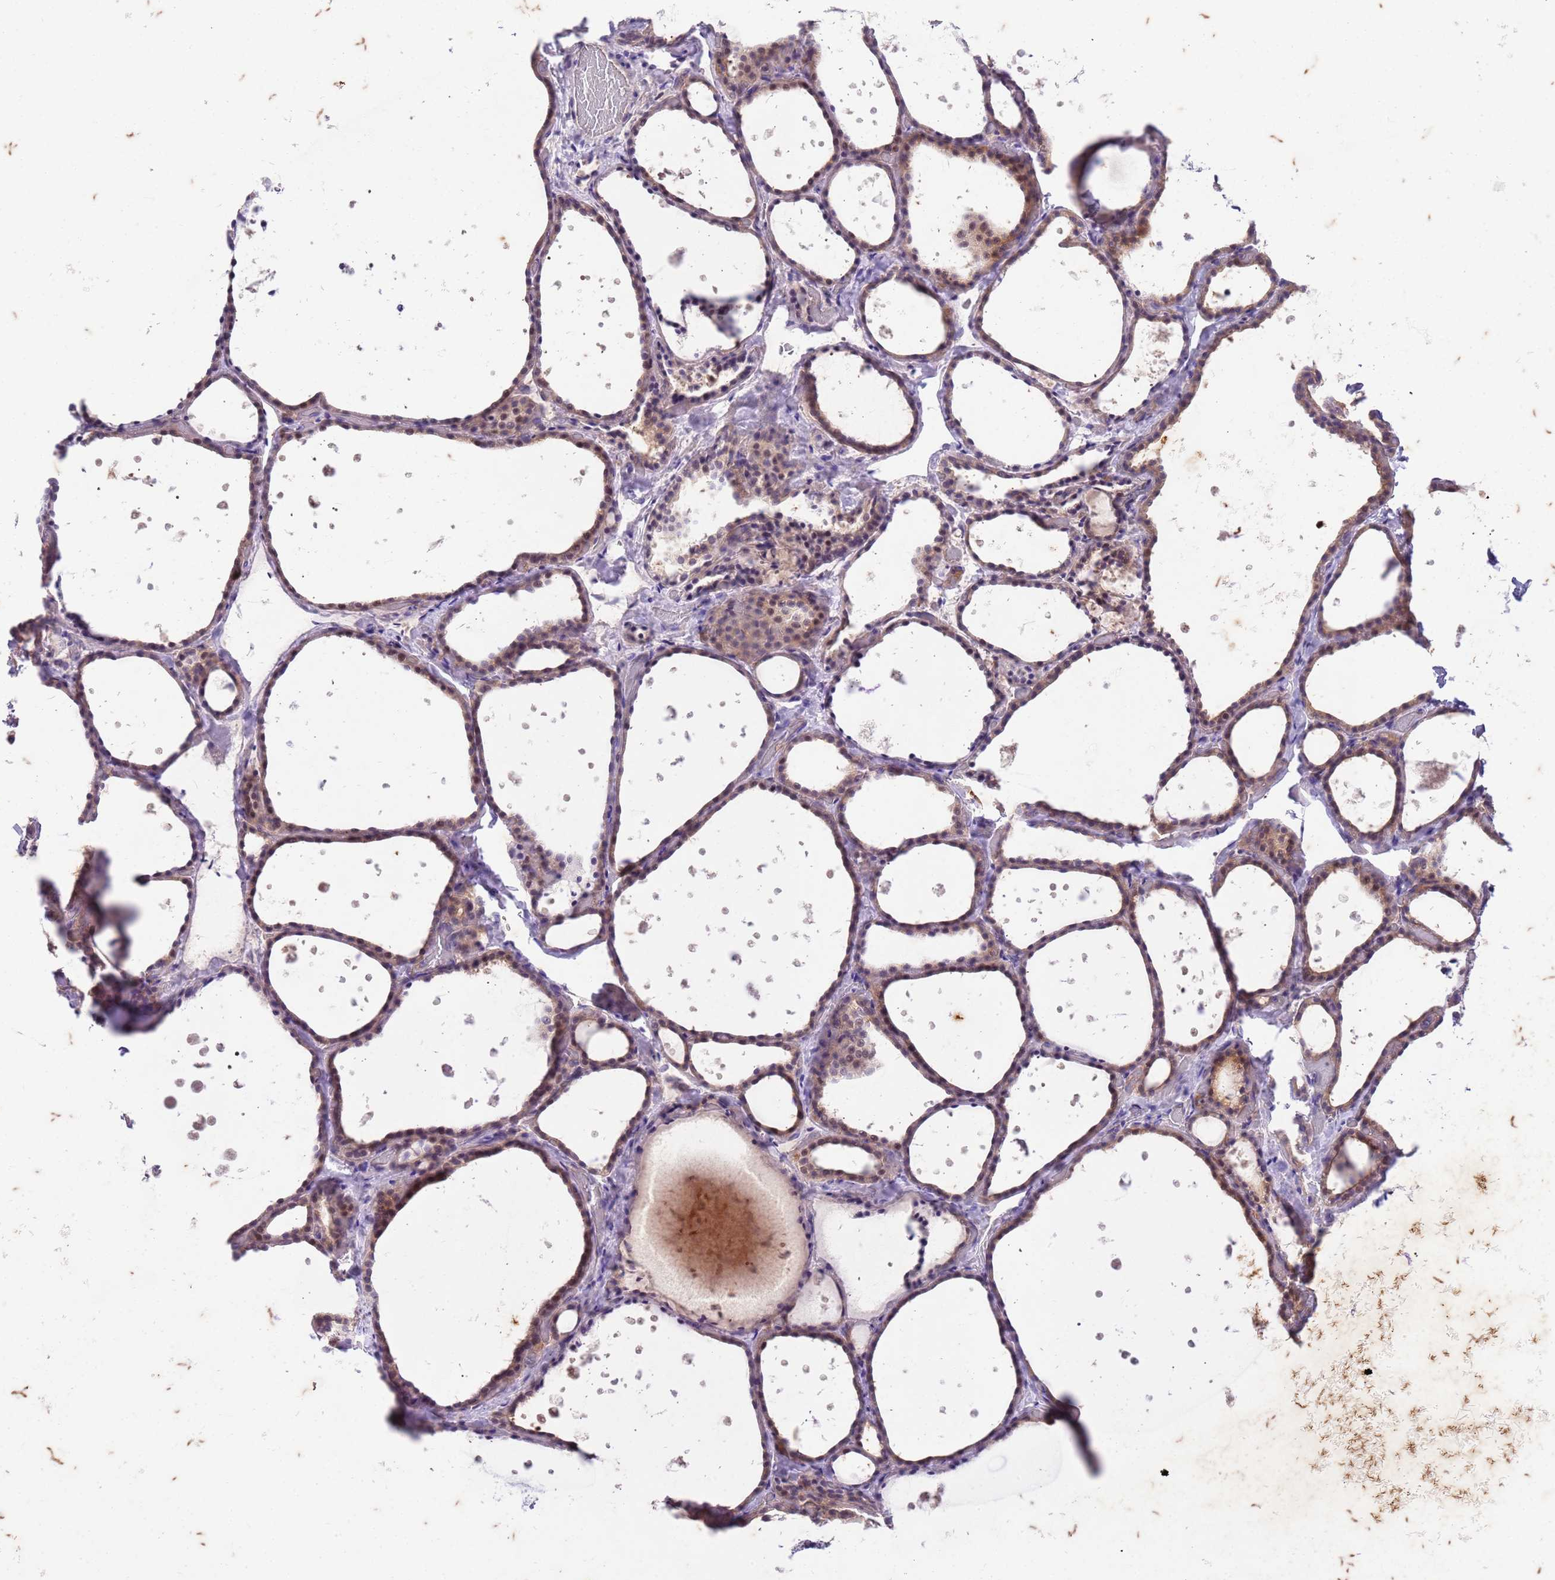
{"staining": {"intensity": "moderate", "quantity": "25%-75%", "location": "cytoplasmic/membranous"}, "tissue": "thyroid gland", "cell_type": "Glandular cells", "image_type": "normal", "snomed": [{"axis": "morphology", "description": "Normal tissue, NOS"}, {"axis": "topography", "description": "Thyroid gland"}], "caption": "The immunohistochemical stain labels moderate cytoplasmic/membranous positivity in glandular cells of unremarkable thyroid gland. (DAB (3,3'-diaminobenzidine) IHC with brightfield microscopy, high magnification).", "gene": "RAPGEF3", "patient": {"sex": "female", "age": 44}}